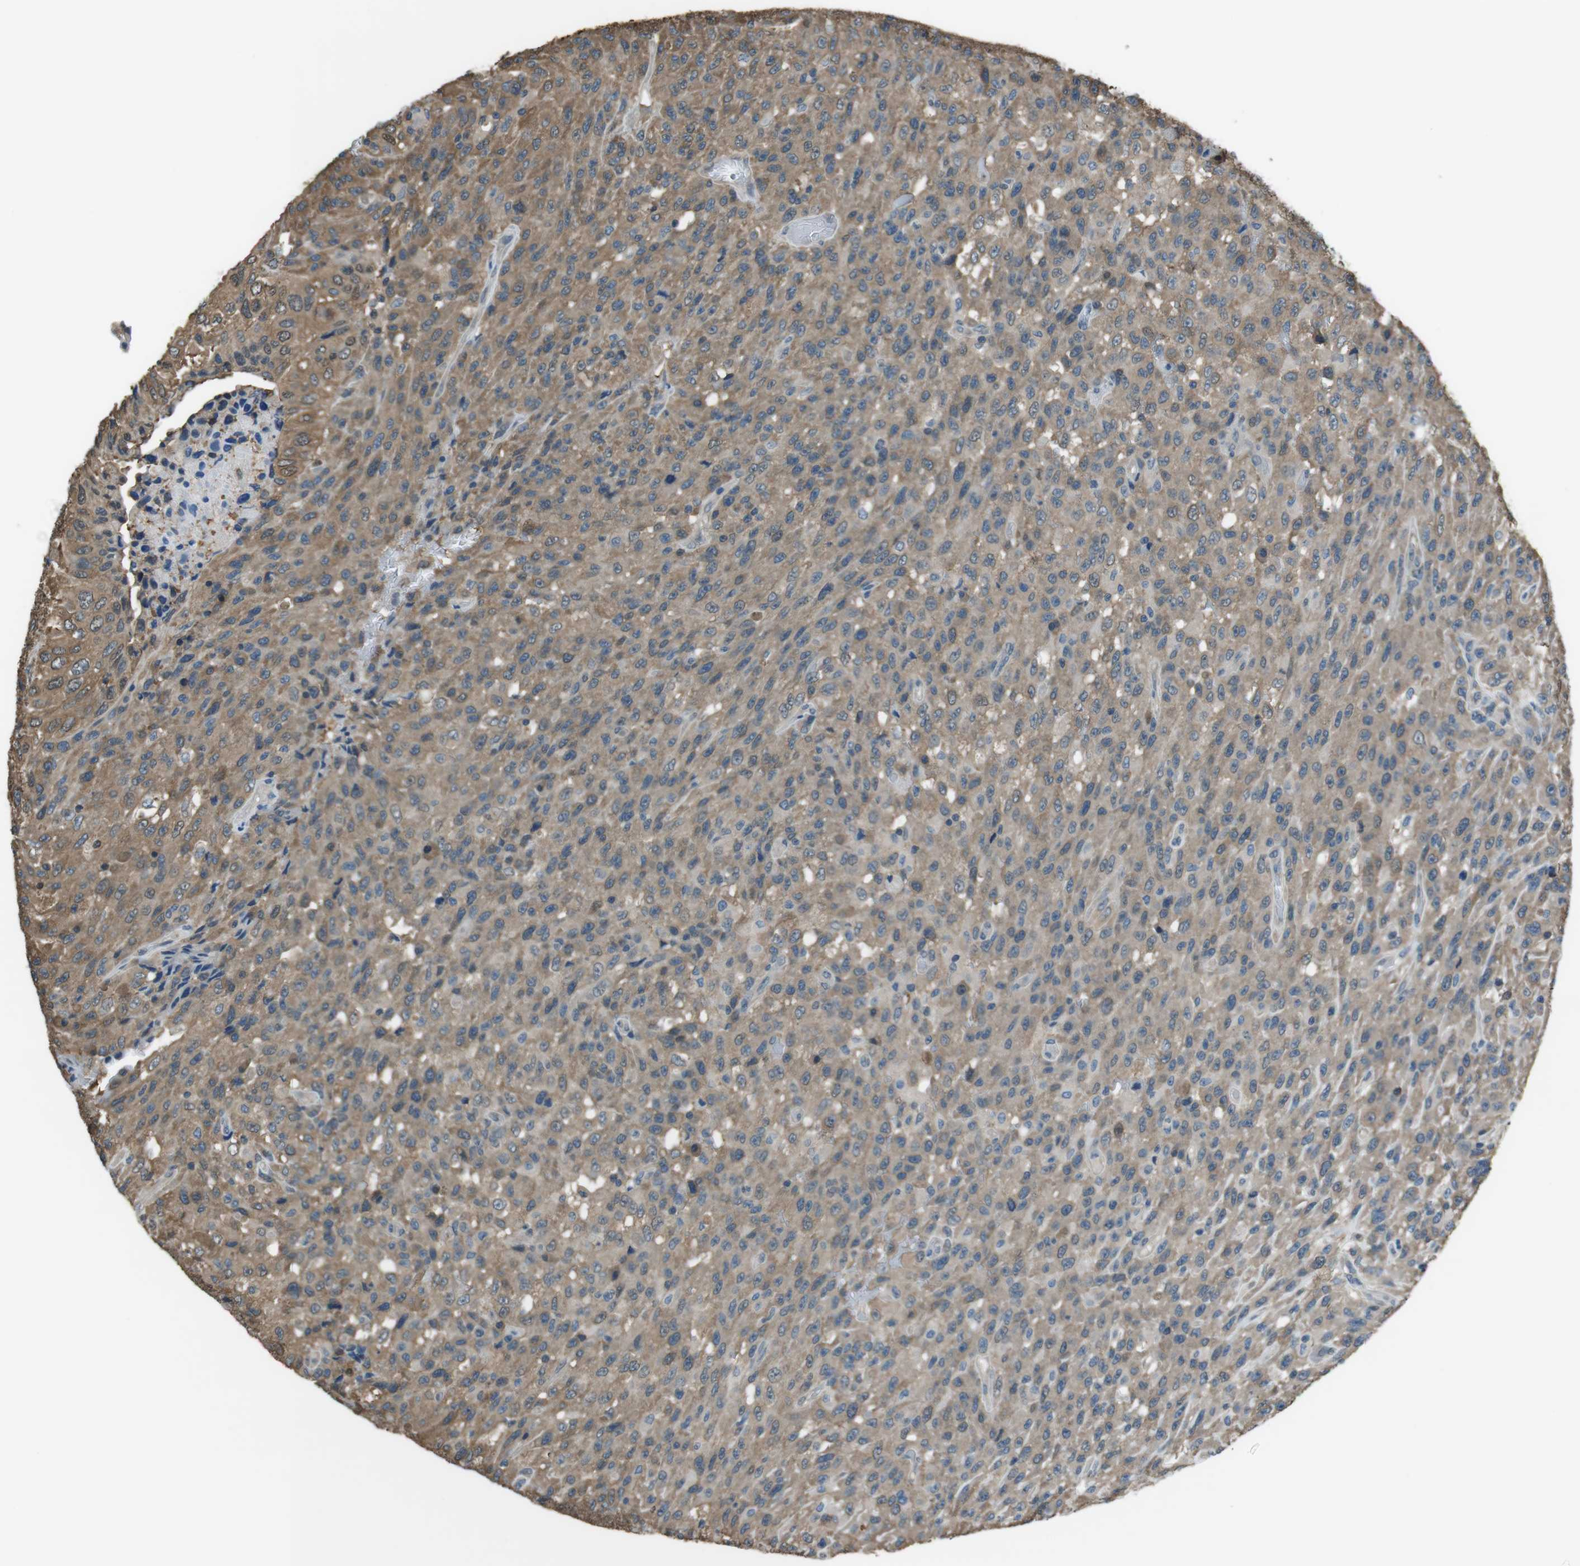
{"staining": {"intensity": "moderate", "quantity": ">75%", "location": "cytoplasmic/membranous"}, "tissue": "urothelial cancer", "cell_type": "Tumor cells", "image_type": "cancer", "snomed": [{"axis": "morphology", "description": "Urothelial carcinoma, High grade"}, {"axis": "topography", "description": "Urinary bladder"}], "caption": "A high-resolution photomicrograph shows IHC staining of high-grade urothelial carcinoma, which reveals moderate cytoplasmic/membranous staining in about >75% of tumor cells.", "gene": "TWSG1", "patient": {"sex": "male", "age": 66}}